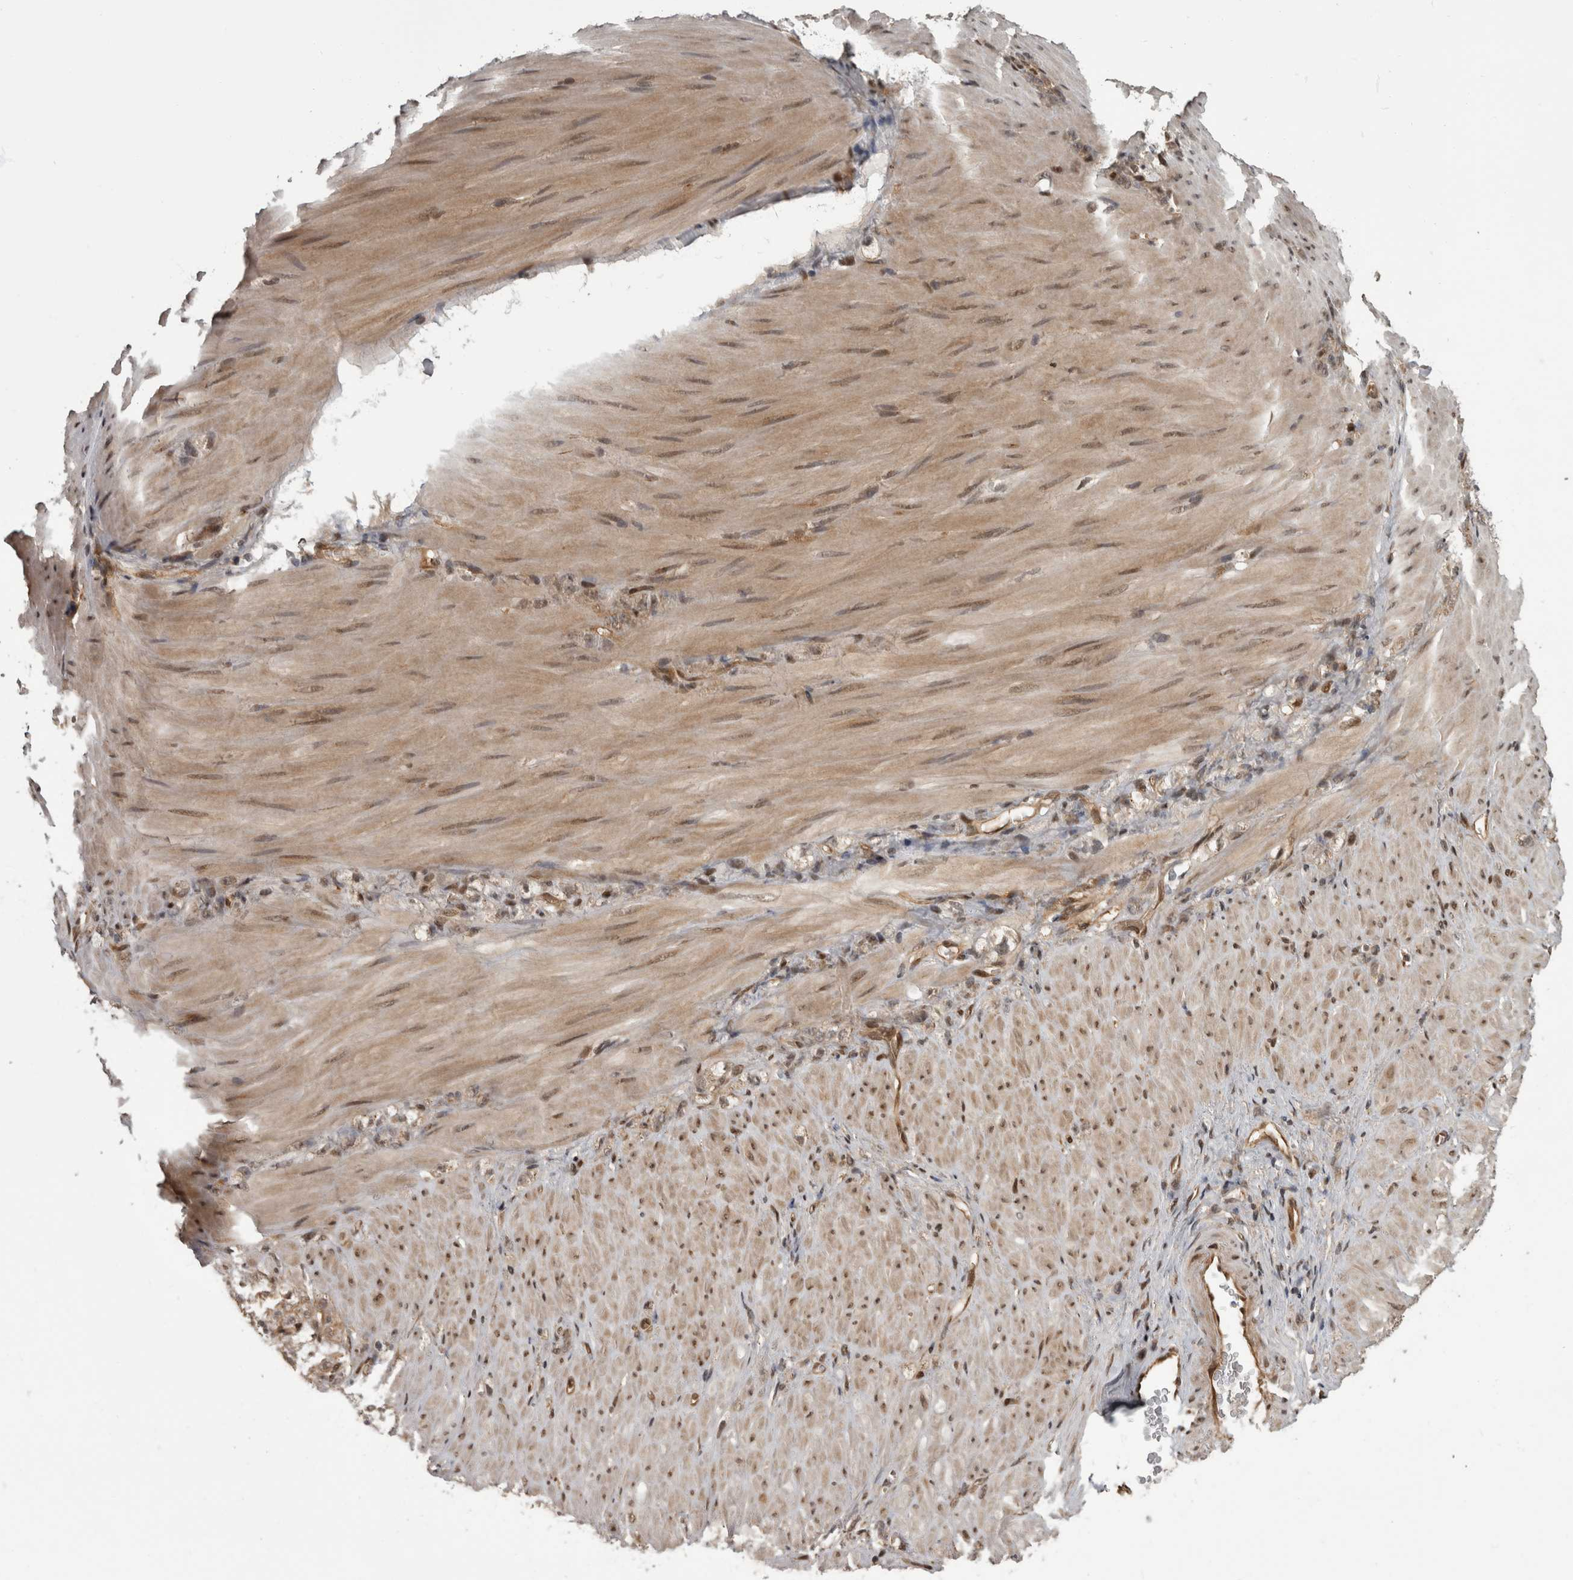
{"staining": {"intensity": "moderate", "quantity": "25%-75%", "location": "cytoplasmic/membranous,nuclear"}, "tissue": "stomach cancer", "cell_type": "Tumor cells", "image_type": "cancer", "snomed": [{"axis": "morphology", "description": "Normal tissue, NOS"}, {"axis": "morphology", "description": "Adenocarcinoma, NOS"}, {"axis": "topography", "description": "Stomach"}], "caption": "A histopathology image of human stomach cancer stained for a protein exhibits moderate cytoplasmic/membranous and nuclear brown staining in tumor cells.", "gene": "AKT3", "patient": {"sex": "male", "age": 82}}